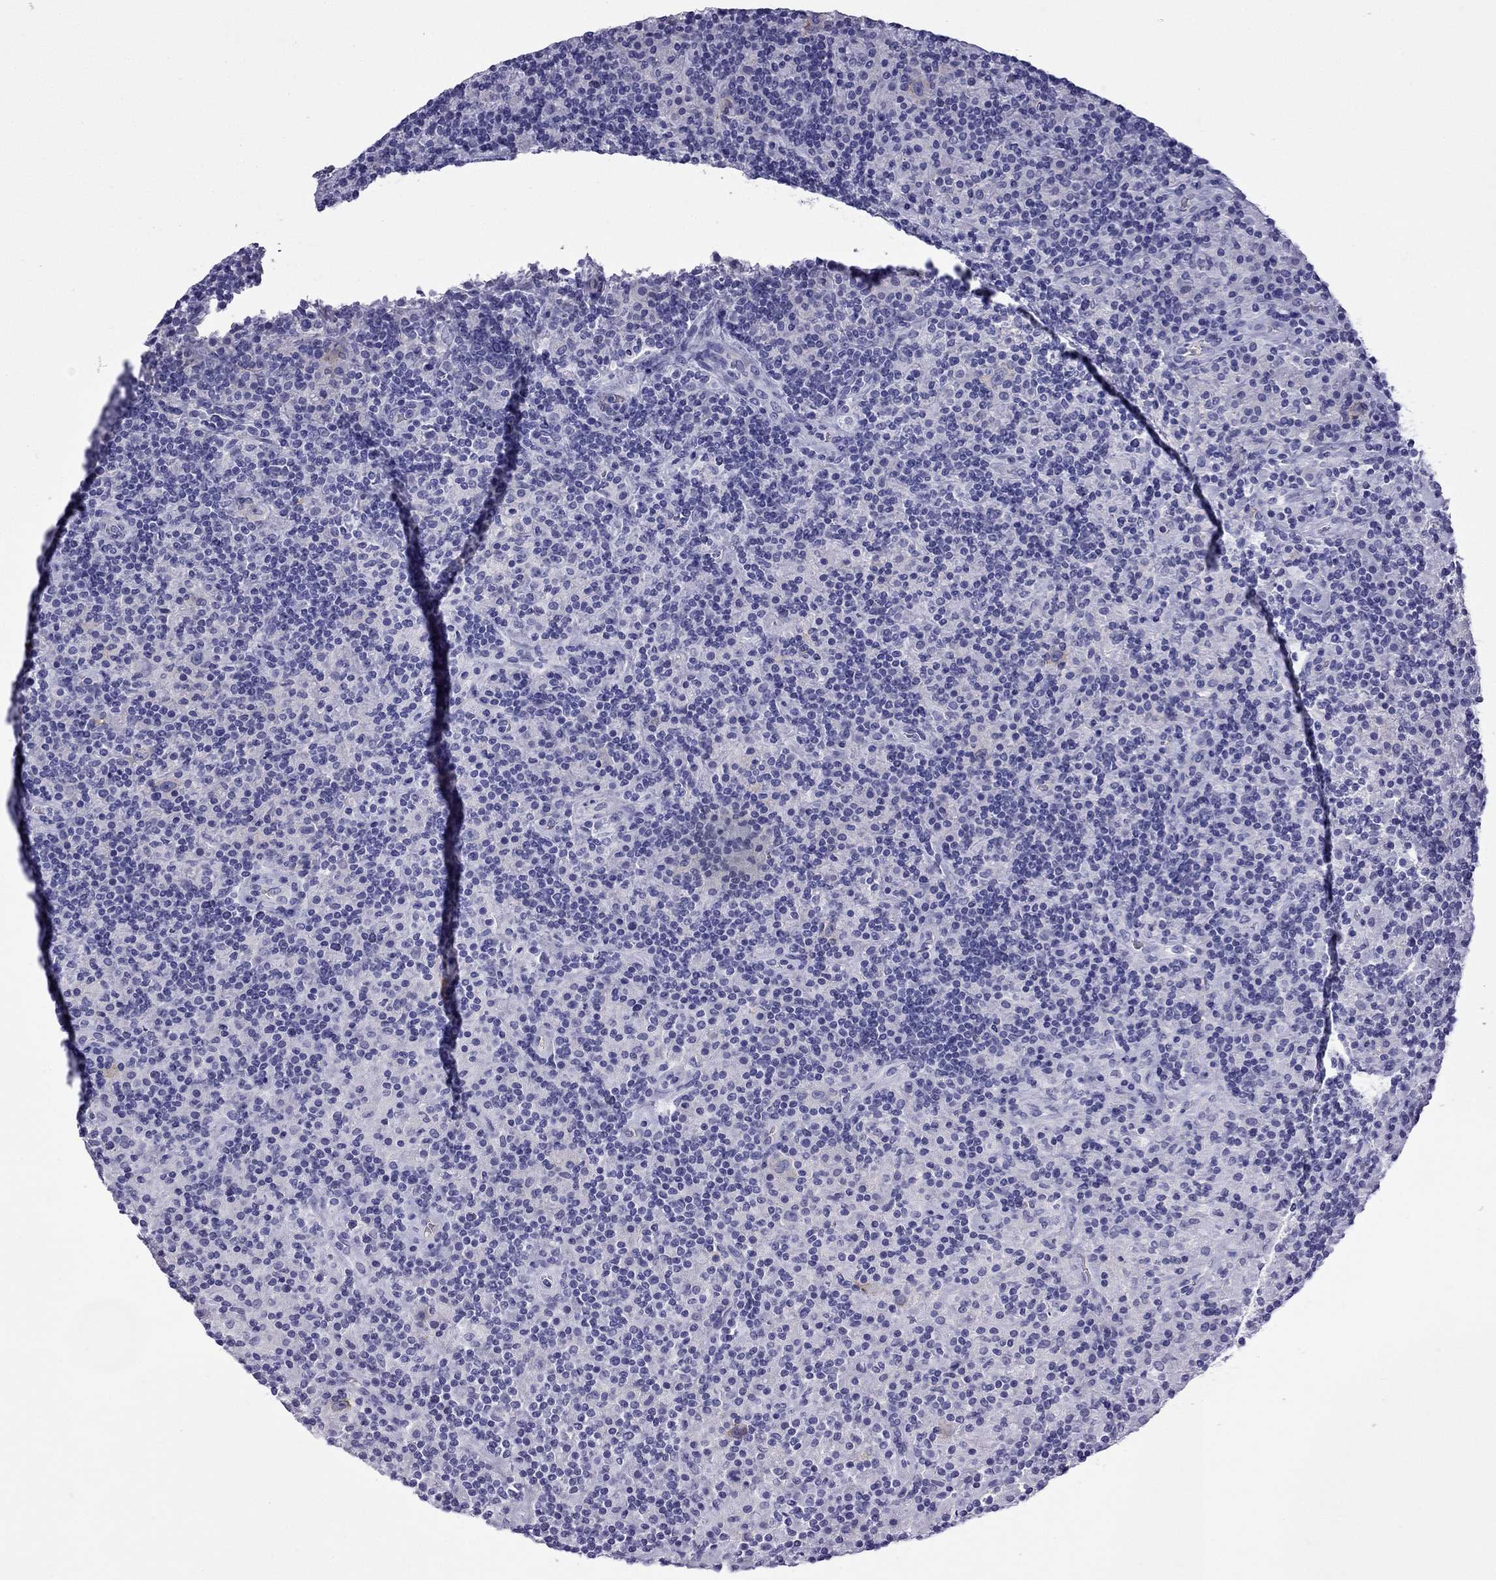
{"staining": {"intensity": "weak", "quantity": ">75%", "location": "cytoplasmic/membranous"}, "tissue": "lymphoma", "cell_type": "Tumor cells", "image_type": "cancer", "snomed": [{"axis": "morphology", "description": "Hodgkin's disease, NOS"}, {"axis": "topography", "description": "Lymph node"}], "caption": "Immunohistochemistry histopathology image of human lymphoma stained for a protein (brown), which displays low levels of weak cytoplasmic/membranous staining in about >75% of tumor cells.", "gene": "GJA8", "patient": {"sex": "male", "age": 70}}